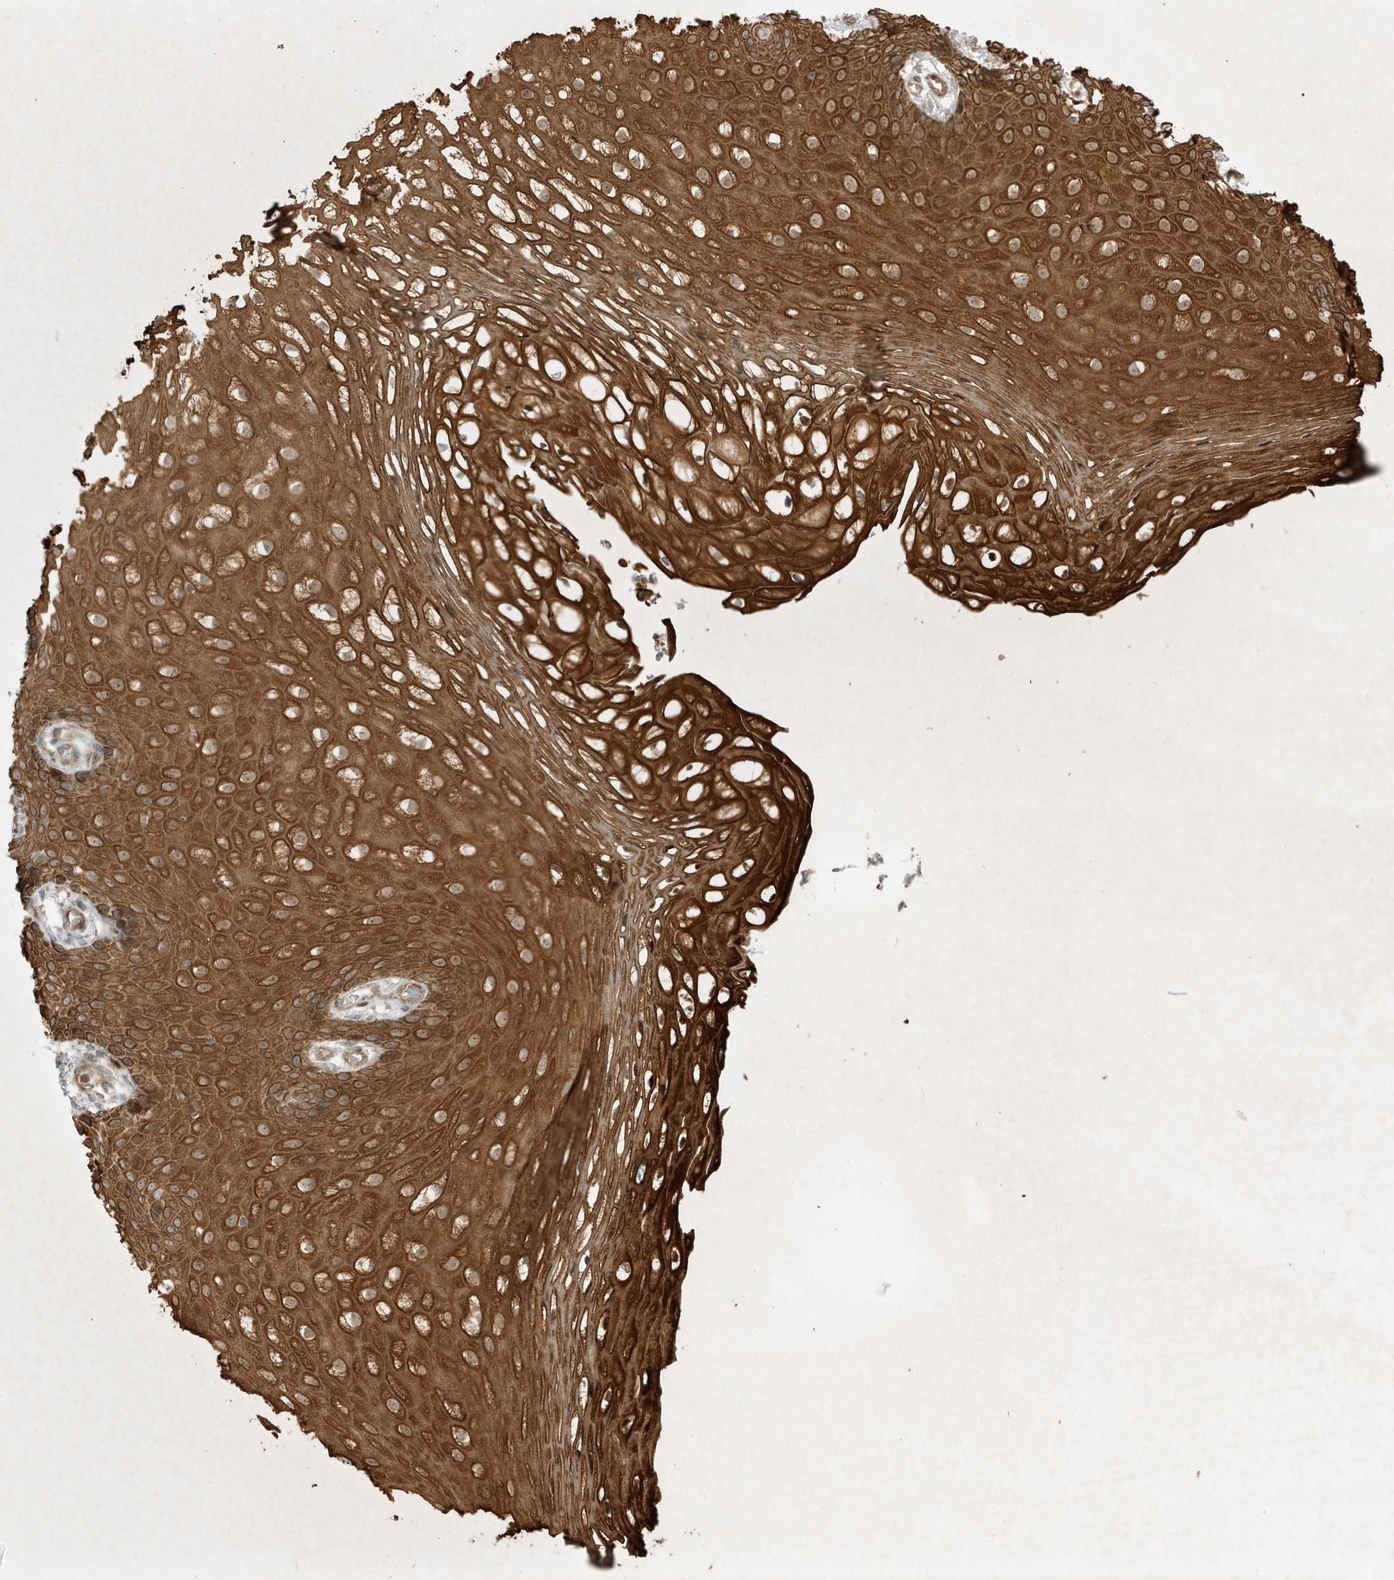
{"staining": {"intensity": "strong", "quantity": ">75%", "location": "cytoplasmic/membranous"}, "tissue": "vagina", "cell_type": "Squamous epithelial cells", "image_type": "normal", "snomed": [{"axis": "morphology", "description": "Normal tissue, NOS"}, {"axis": "topography", "description": "Vagina"}], "caption": "Strong cytoplasmic/membranous expression is seen in about >75% of squamous epithelial cells in unremarkable vagina. (DAB (3,3'-diaminobenzidine) IHC with brightfield microscopy, high magnification).", "gene": "IFT57", "patient": {"sex": "female", "age": 60}}